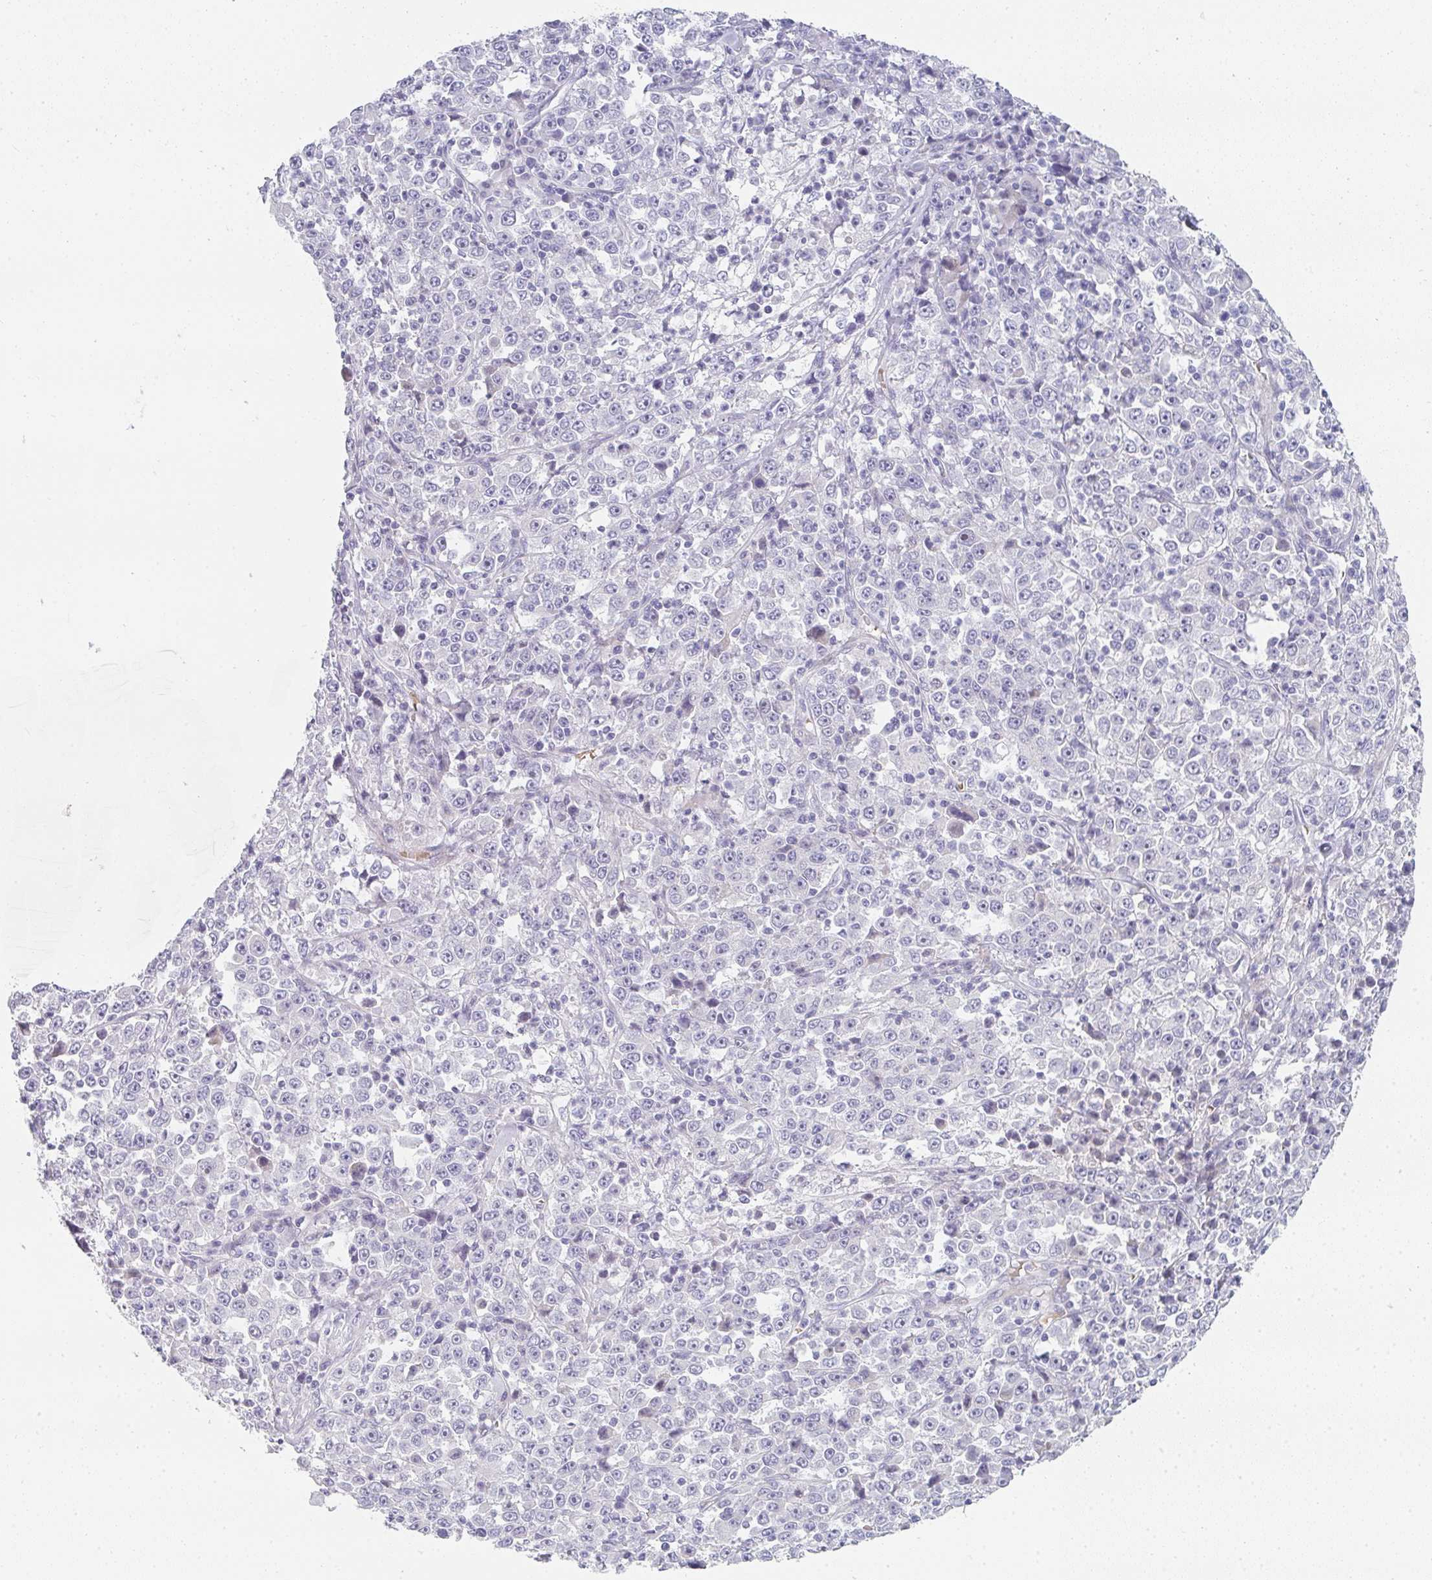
{"staining": {"intensity": "negative", "quantity": "none", "location": "none"}, "tissue": "stomach cancer", "cell_type": "Tumor cells", "image_type": "cancer", "snomed": [{"axis": "morphology", "description": "Normal tissue, NOS"}, {"axis": "morphology", "description": "Adenocarcinoma, NOS"}, {"axis": "topography", "description": "Stomach, upper"}, {"axis": "topography", "description": "Stomach"}], "caption": "Immunohistochemistry histopathology image of human adenocarcinoma (stomach) stained for a protein (brown), which displays no positivity in tumor cells. (Immunohistochemistry (ihc), brightfield microscopy, high magnification).", "gene": "NEU2", "patient": {"sex": "male", "age": 59}}